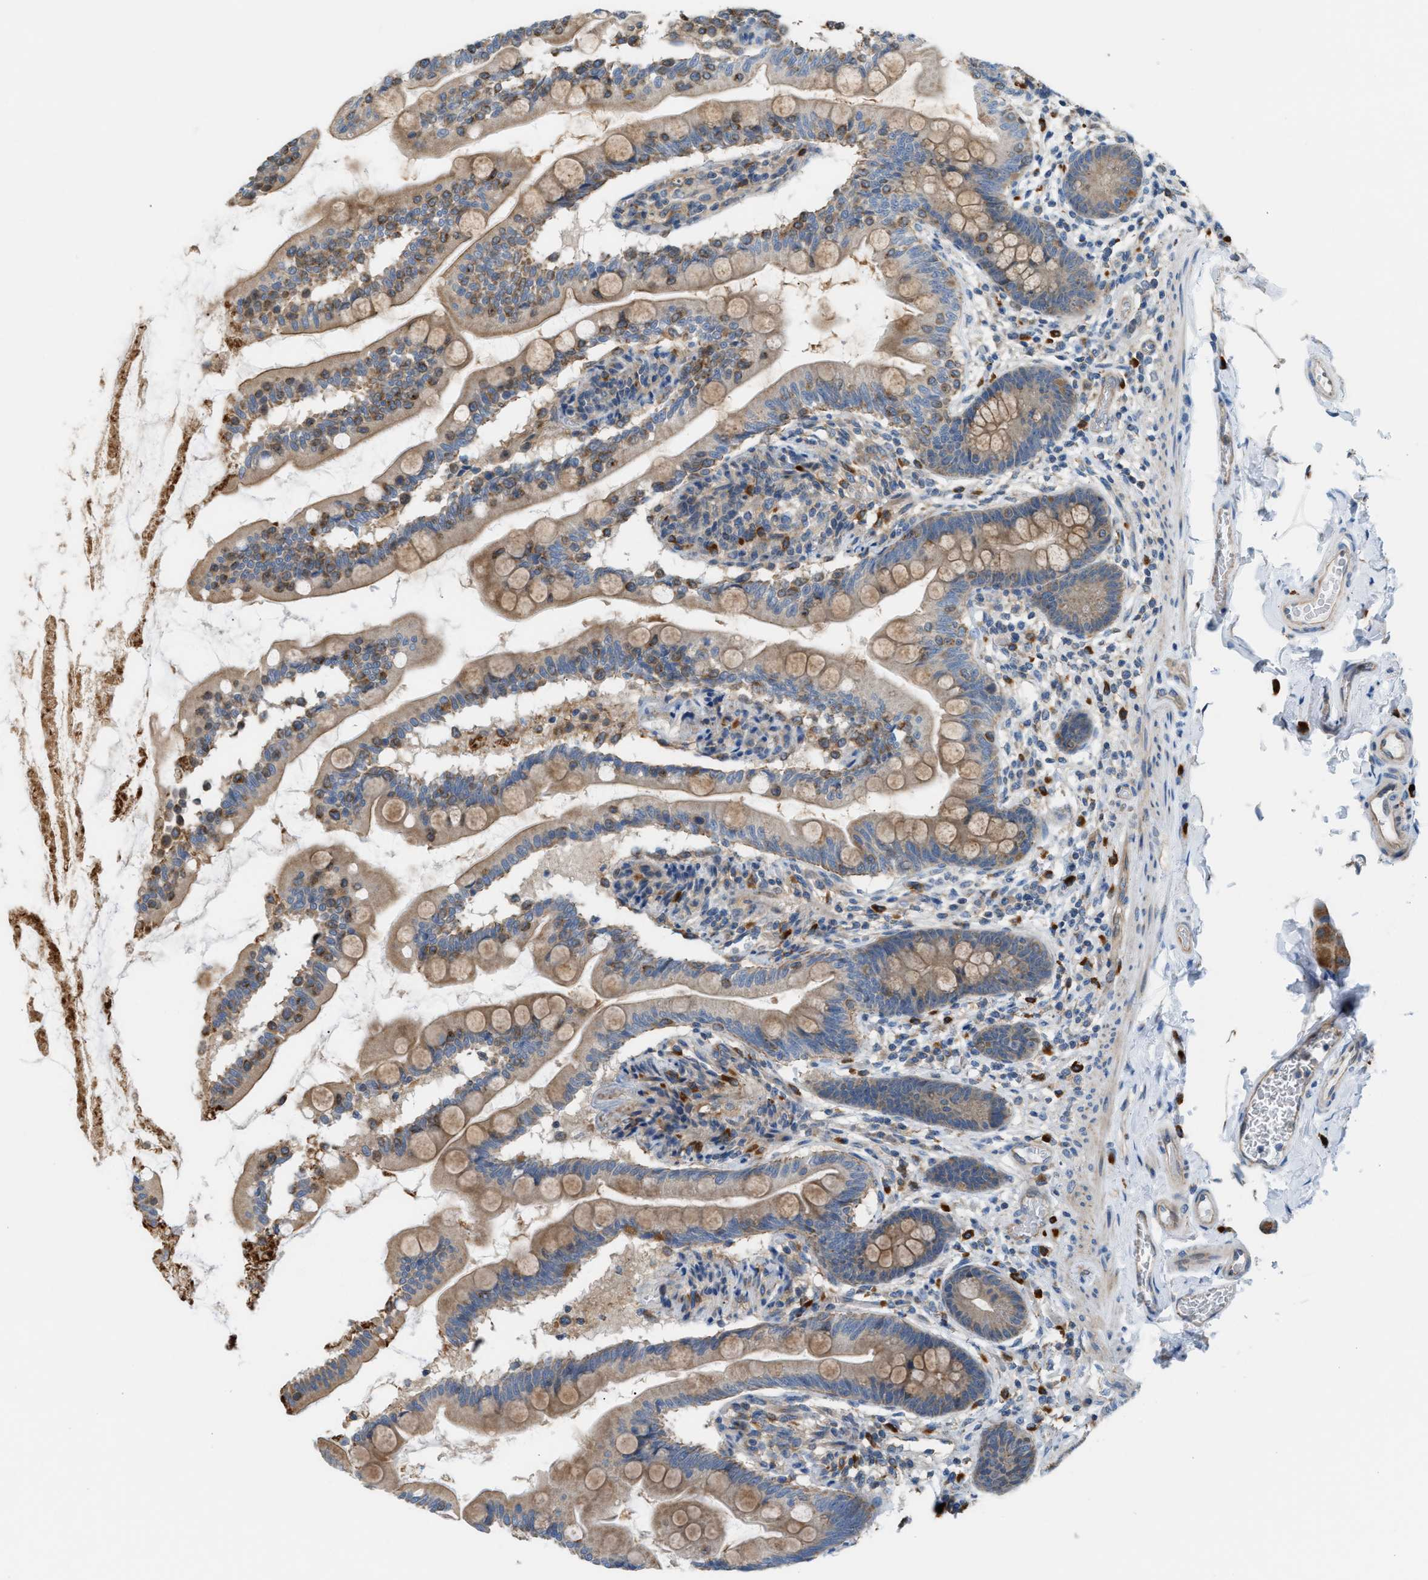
{"staining": {"intensity": "strong", "quantity": "25%-75%", "location": "cytoplasmic/membranous"}, "tissue": "small intestine", "cell_type": "Glandular cells", "image_type": "normal", "snomed": [{"axis": "morphology", "description": "Normal tissue, NOS"}, {"axis": "topography", "description": "Small intestine"}], "caption": "Strong cytoplasmic/membranous staining is appreciated in about 25%-75% of glandular cells in unremarkable small intestine. Nuclei are stained in blue.", "gene": "PDCL", "patient": {"sex": "female", "age": 56}}